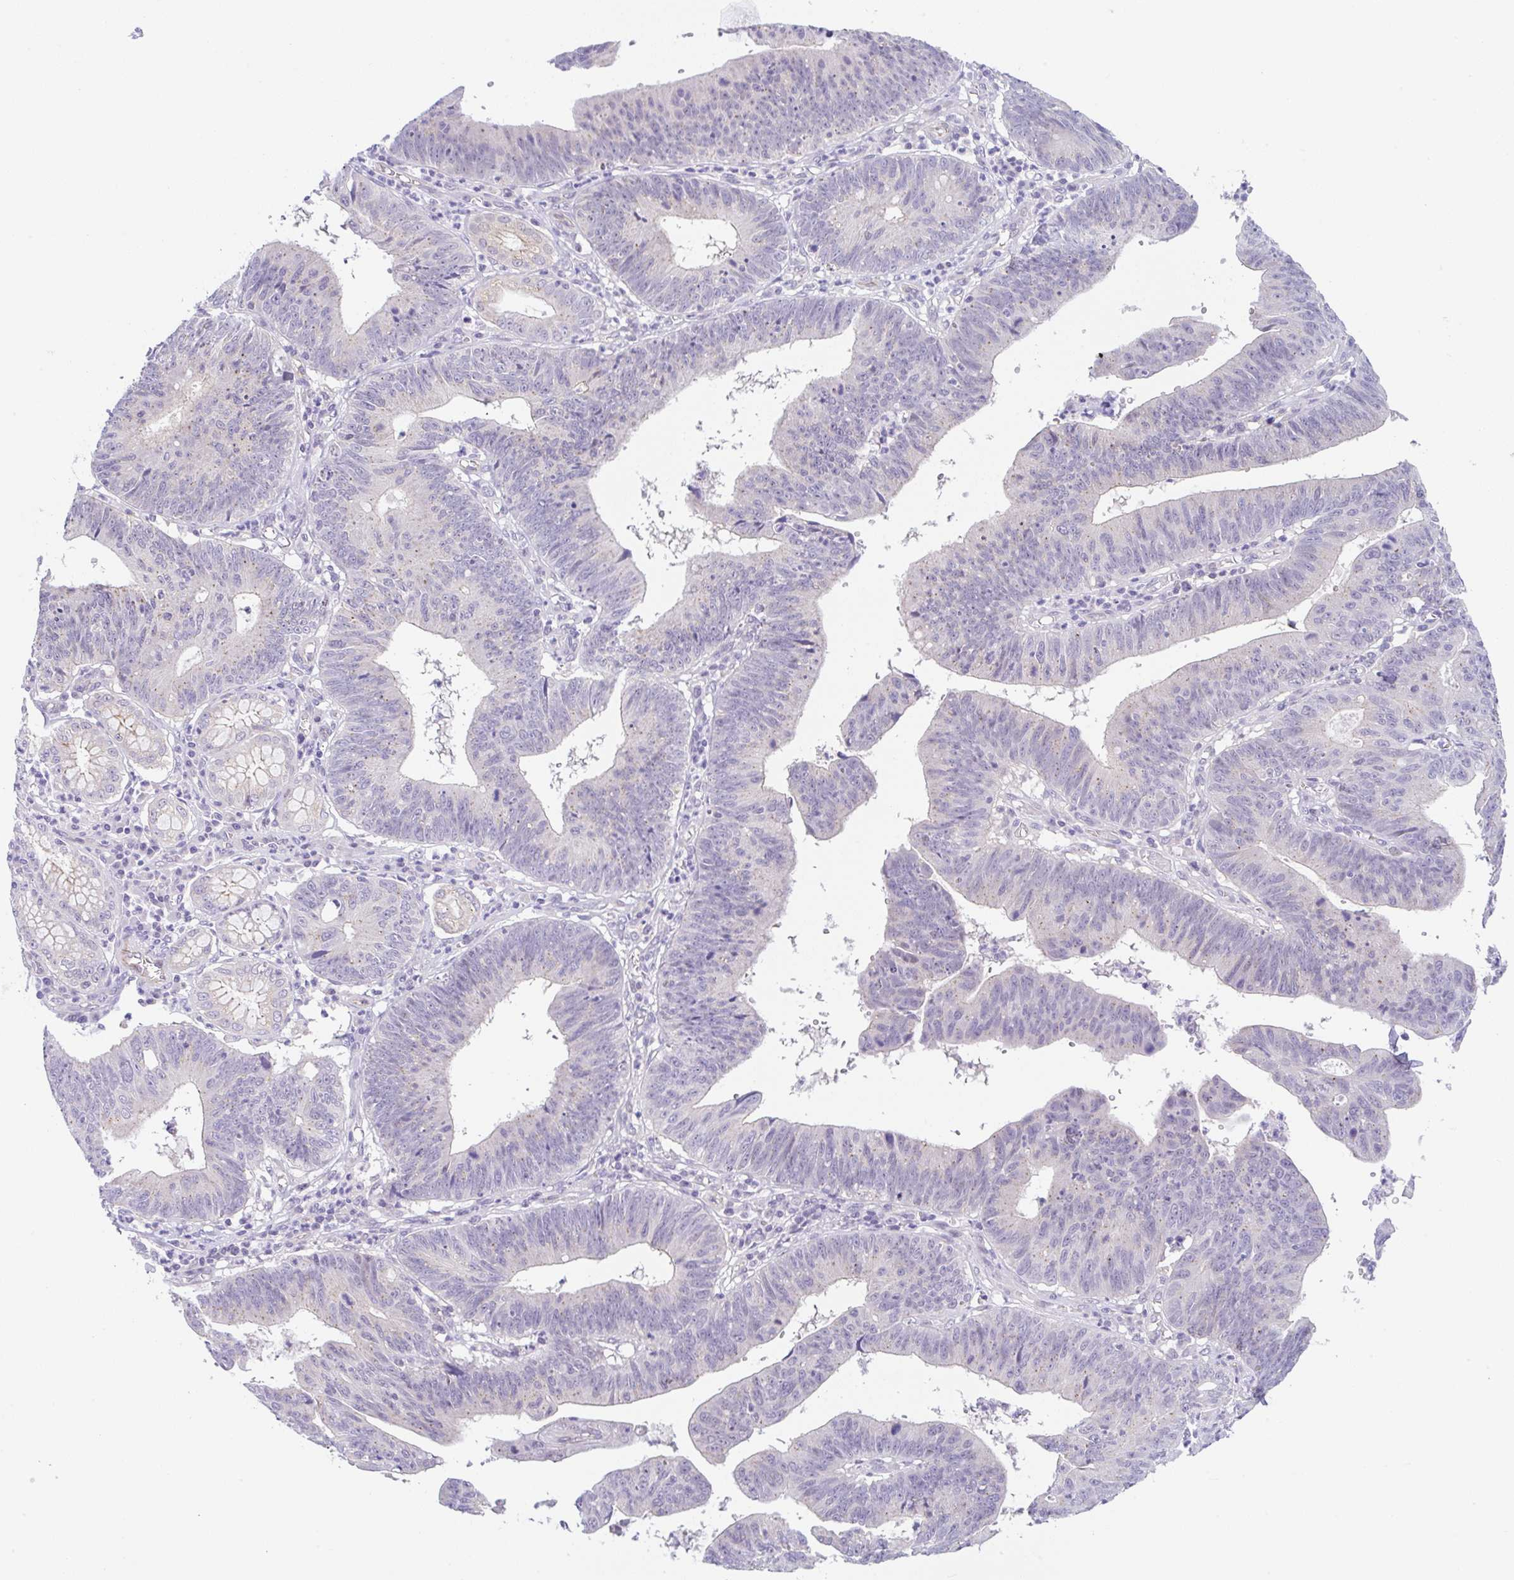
{"staining": {"intensity": "weak", "quantity": "<25%", "location": "cytoplasmic/membranous"}, "tissue": "stomach cancer", "cell_type": "Tumor cells", "image_type": "cancer", "snomed": [{"axis": "morphology", "description": "Adenocarcinoma, NOS"}, {"axis": "topography", "description": "Stomach"}], "caption": "Photomicrograph shows no protein expression in tumor cells of stomach adenocarcinoma tissue.", "gene": "CGNL1", "patient": {"sex": "male", "age": 59}}